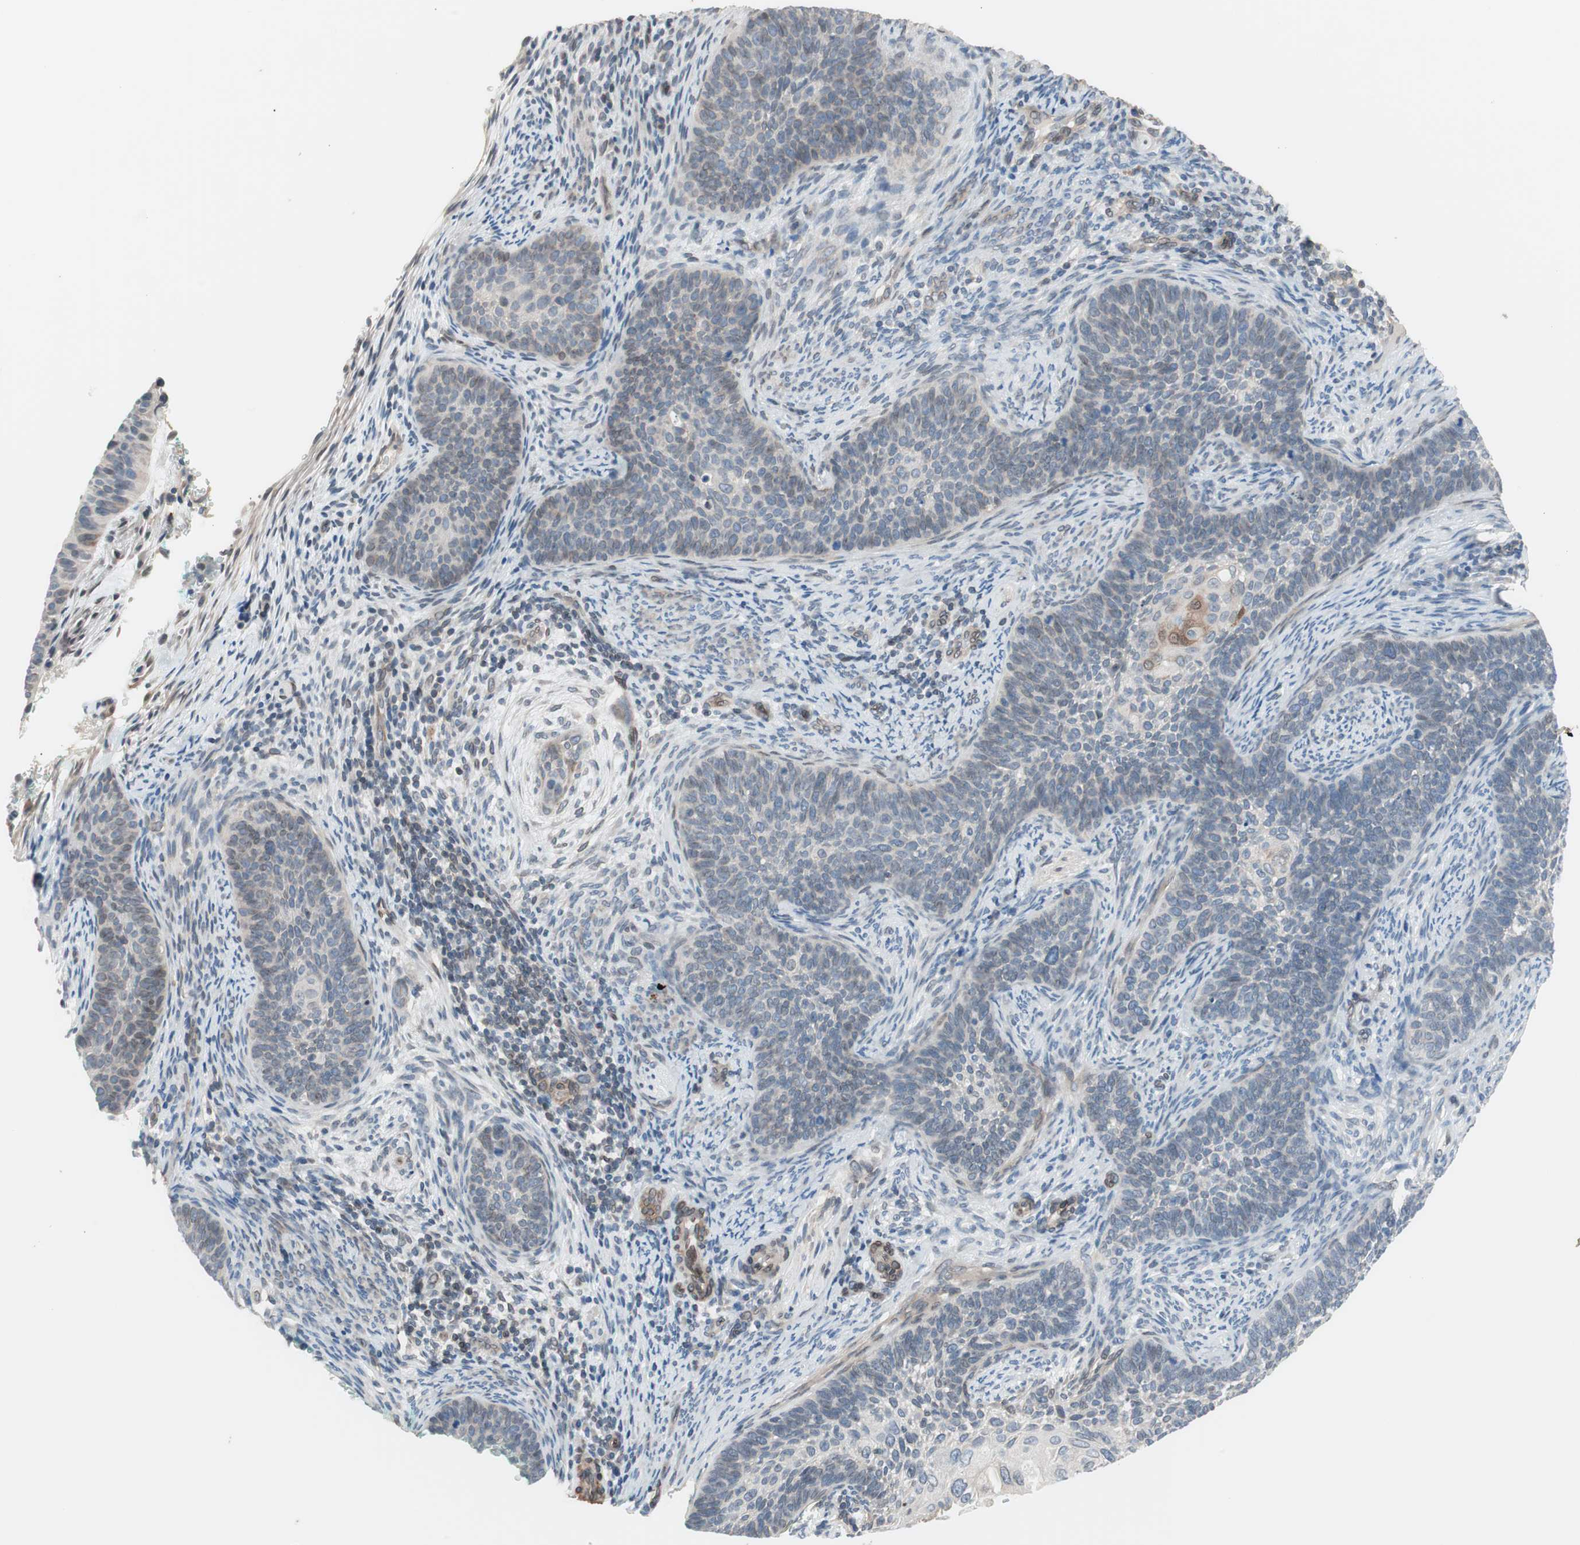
{"staining": {"intensity": "negative", "quantity": "none", "location": "none"}, "tissue": "cervical cancer", "cell_type": "Tumor cells", "image_type": "cancer", "snomed": [{"axis": "morphology", "description": "Squamous cell carcinoma, NOS"}, {"axis": "topography", "description": "Cervix"}], "caption": "This is an immunohistochemistry image of human cervical cancer. There is no expression in tumor cells.", "gene": "ARNT2", "patient": {"sex": "female", "age": 33}}